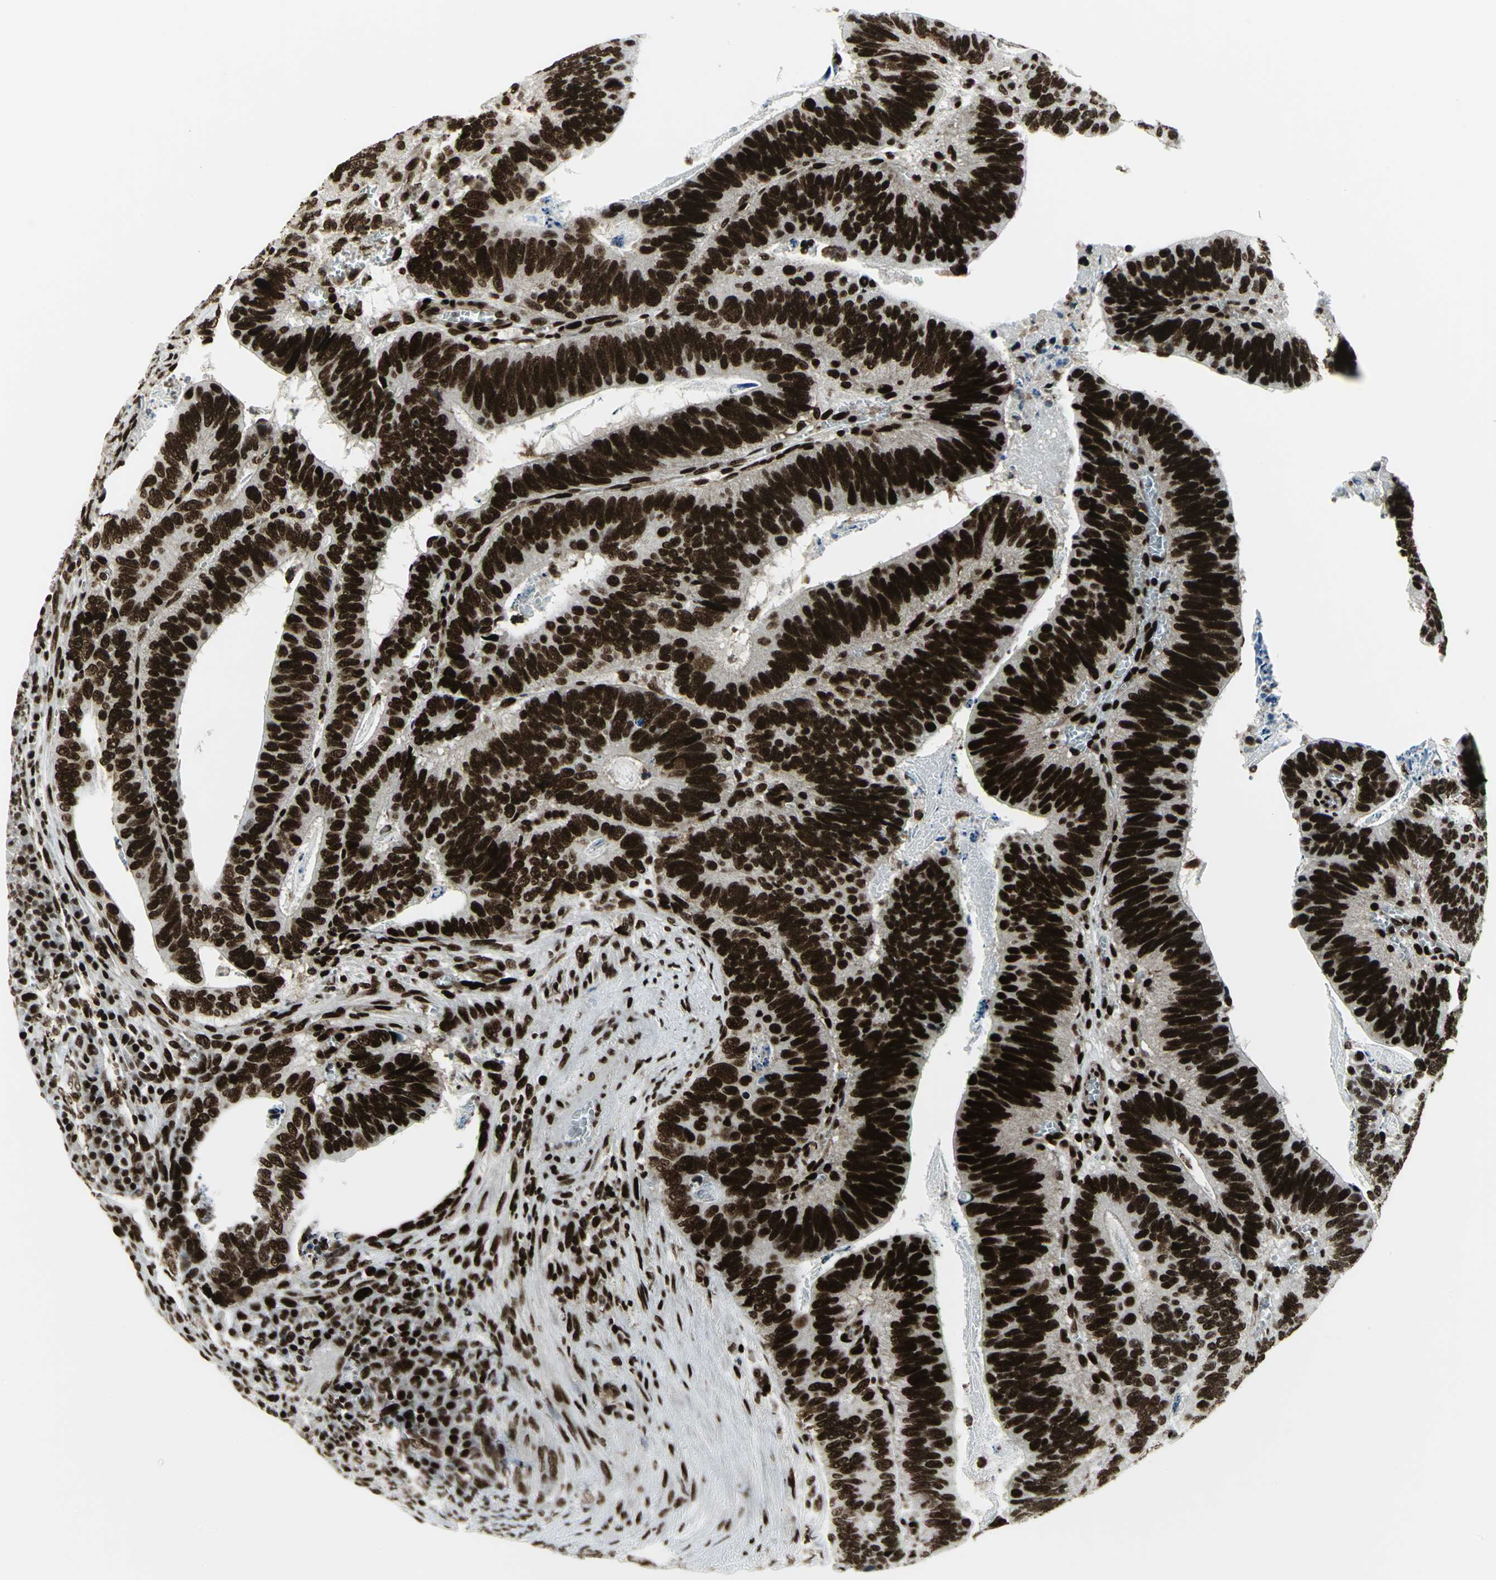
{"staining": {"intensity": "strong", "quantity": ">75%", "location": "nuclear"}, "tissue": "colorectal cancer", "cell_type": "Tumor cells", "image_type": "cancer", "snomed": [{"axis": "morphology", "description": "Adenocarcinoma, NOS"}, {"axis": "topography", "description": "Colon"}], "caption": "Immunohistochemistry (IHC) of colorectal adenocarcinoma shows high levels of strong nuclear positivity in approximately >75% of tumor cells.", "gene": "SMARCA4", "patient": {"sex": "male", "age": 72}}